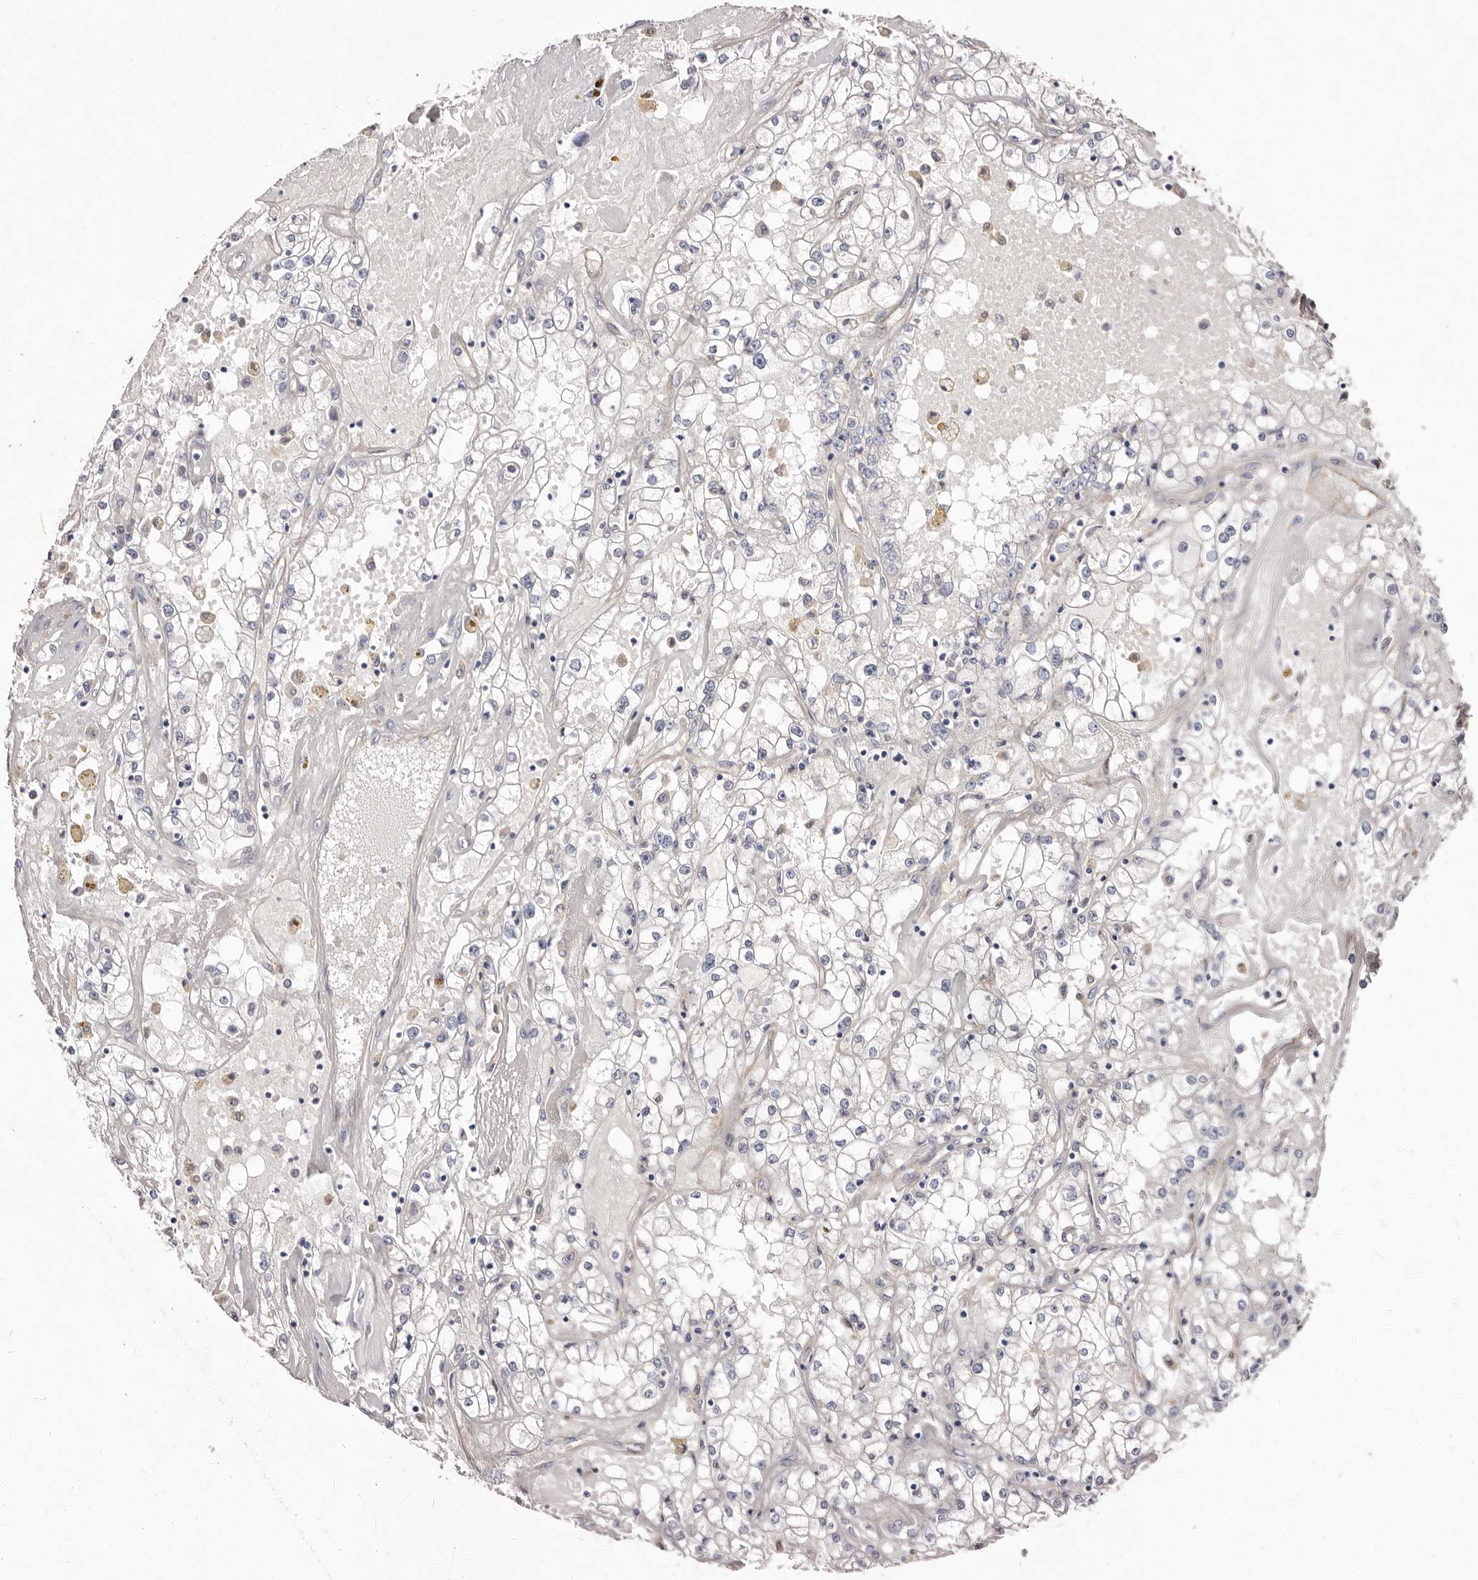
{"staining": {"intensity": "negative", "quantity": "none", "location": "none"}, "tissue": "renal cancer", "cell_type": "Tumor cells", "image_type": "cancer", "snomed": [{"axis": "morphology", "description": "Adenocarcinoma, NOS"}, {"axis": "topography", "description": "Kidney"}], "caption": "Immunohistochemistry histopathology image of neoplastic tissue: human renal adenocarcinoma stained with DAB (3,3'-diaminobenzidine) reveals no significant protein positivity in tumor cells. (DAB immunohistochemistry visualized using brightfield microscopy, high magnification).", "gene": "FAM167B", "patient": {"sex": "male", "age": 56}}